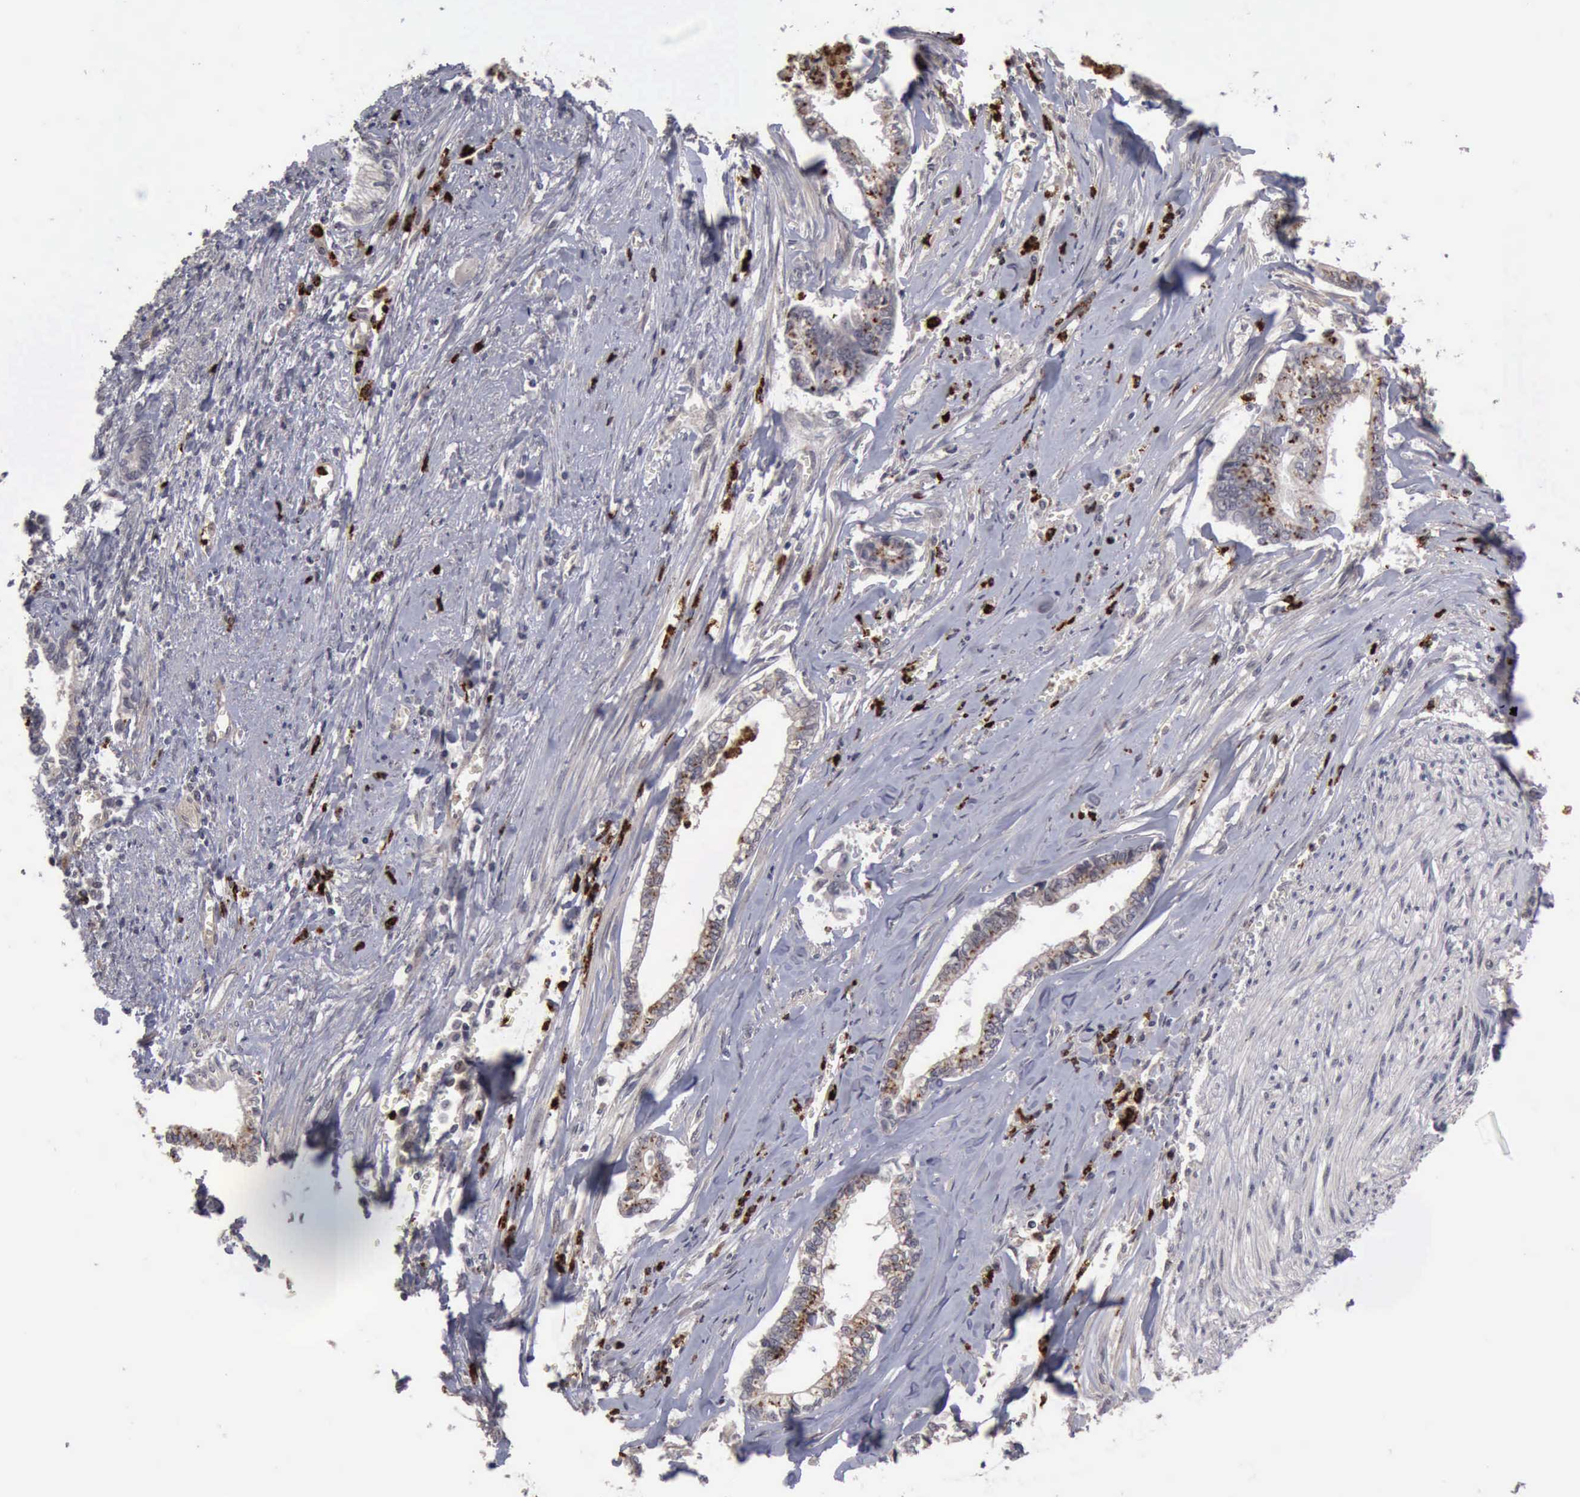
{"staining": {"intensity": "moderate", "quantity": "25%-75%", "location": "cytoplasmic/membranous"}, "tissue": "liver cancer", "cell_type": "Tumor cells", "image_type": "cancer", "snomed": [{"axis": "morphology", "description": "Cholangiocarcinoma"}, {"axis": "topography", "description": "Liver"}], "caption": "Immunohistochemistry of human liver cancer exhibits medium levels of moderate cytoplasmic/membranous positivity in about 25%-75% of tumor cells.", "gene": "MMP9", "patient": {"sex": "male", "age": 57}}